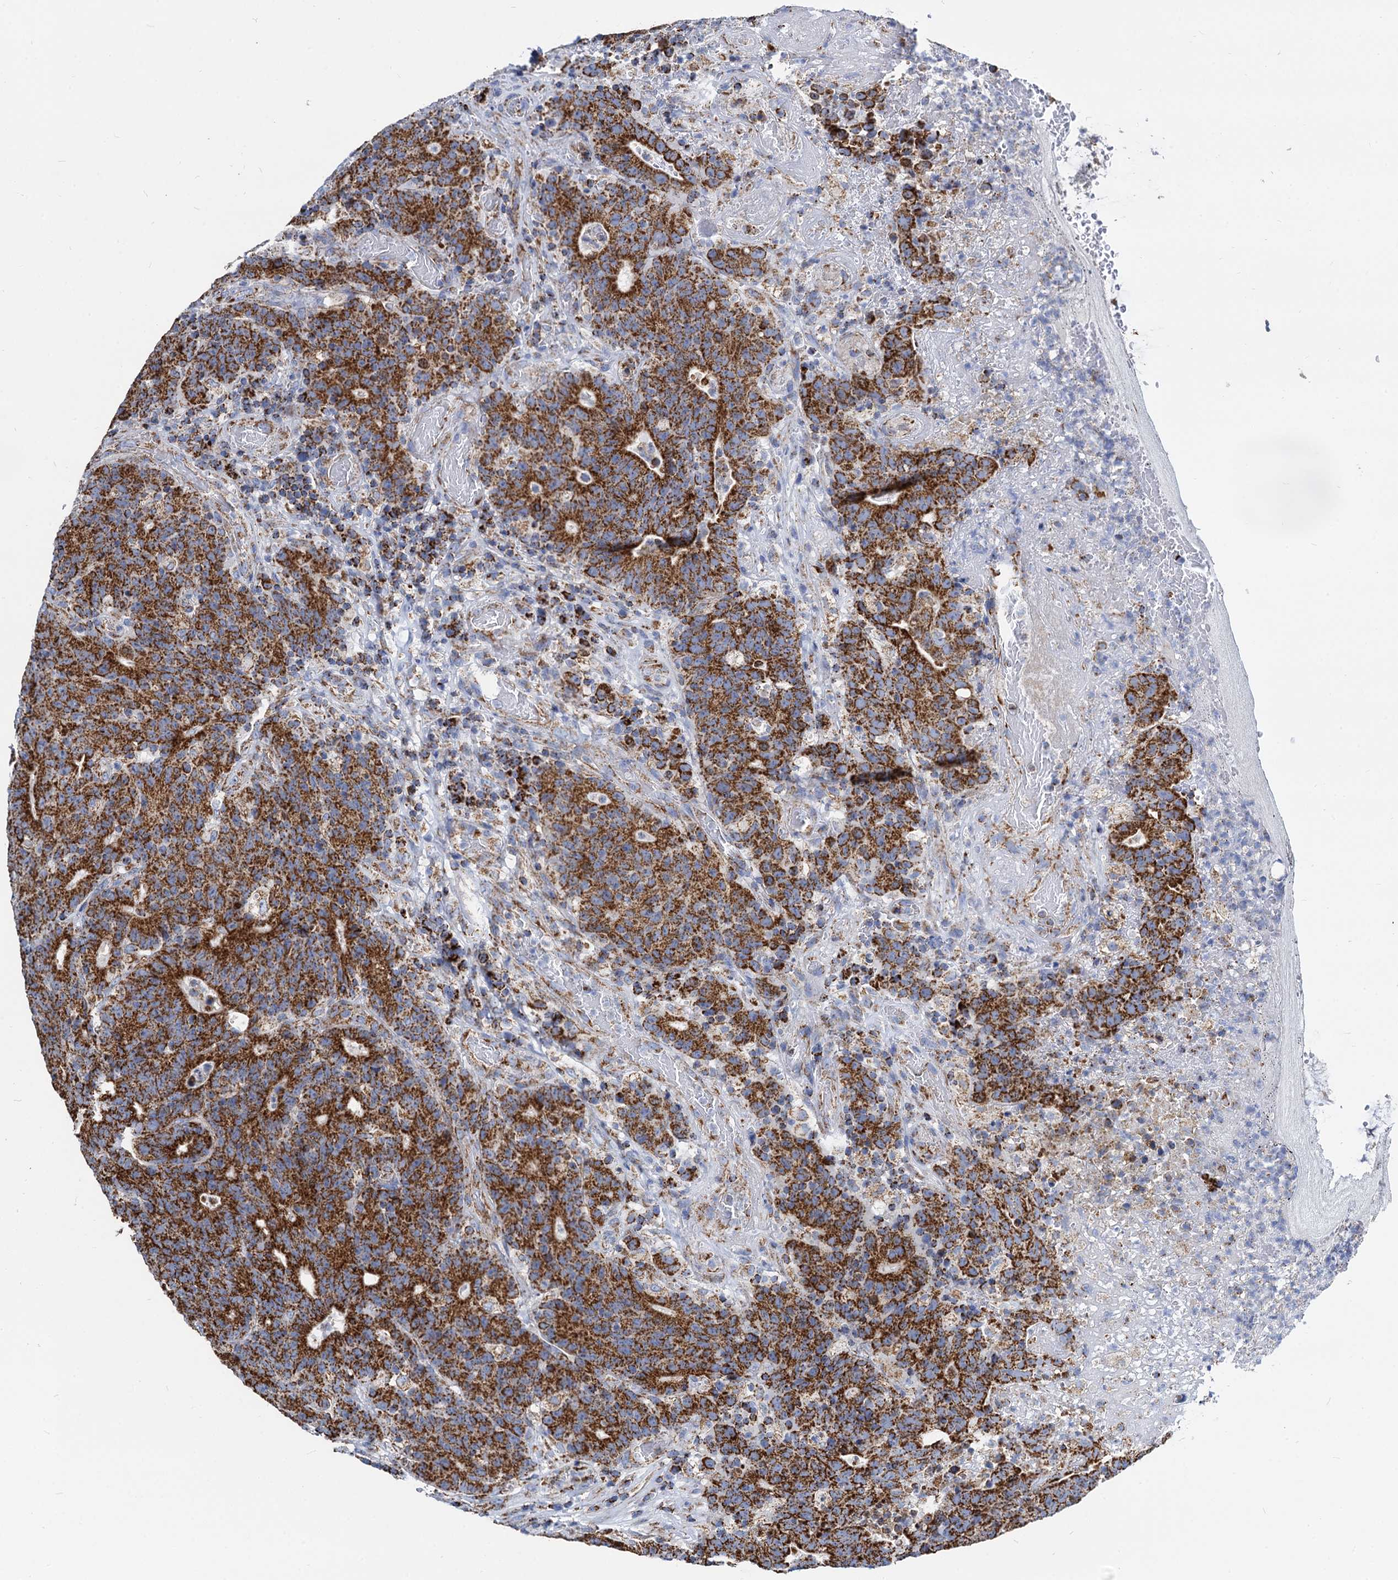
{"staining": {"intensity": "strong", "quantity": ">75%", "location": "cytoplasmic/membranous"}, "tissue": "colorectal cancer", "cell_type": "Tumor cells", "image_type": "cancer", "snomed": [{"axis": "morphology", "description": "Adenocarcinoma, NOS"}, {"axis": "topography", "description": "Colon"}], "caption": "Immunohistochemical staining of colorectal cancer (adenocarcinoma) exhibits high levels of strong cytoplasmic/membranous expression in about >75% of tumor cells.", "gene": "TIMM10", "patient": {"sex": "female", "age": 75}}